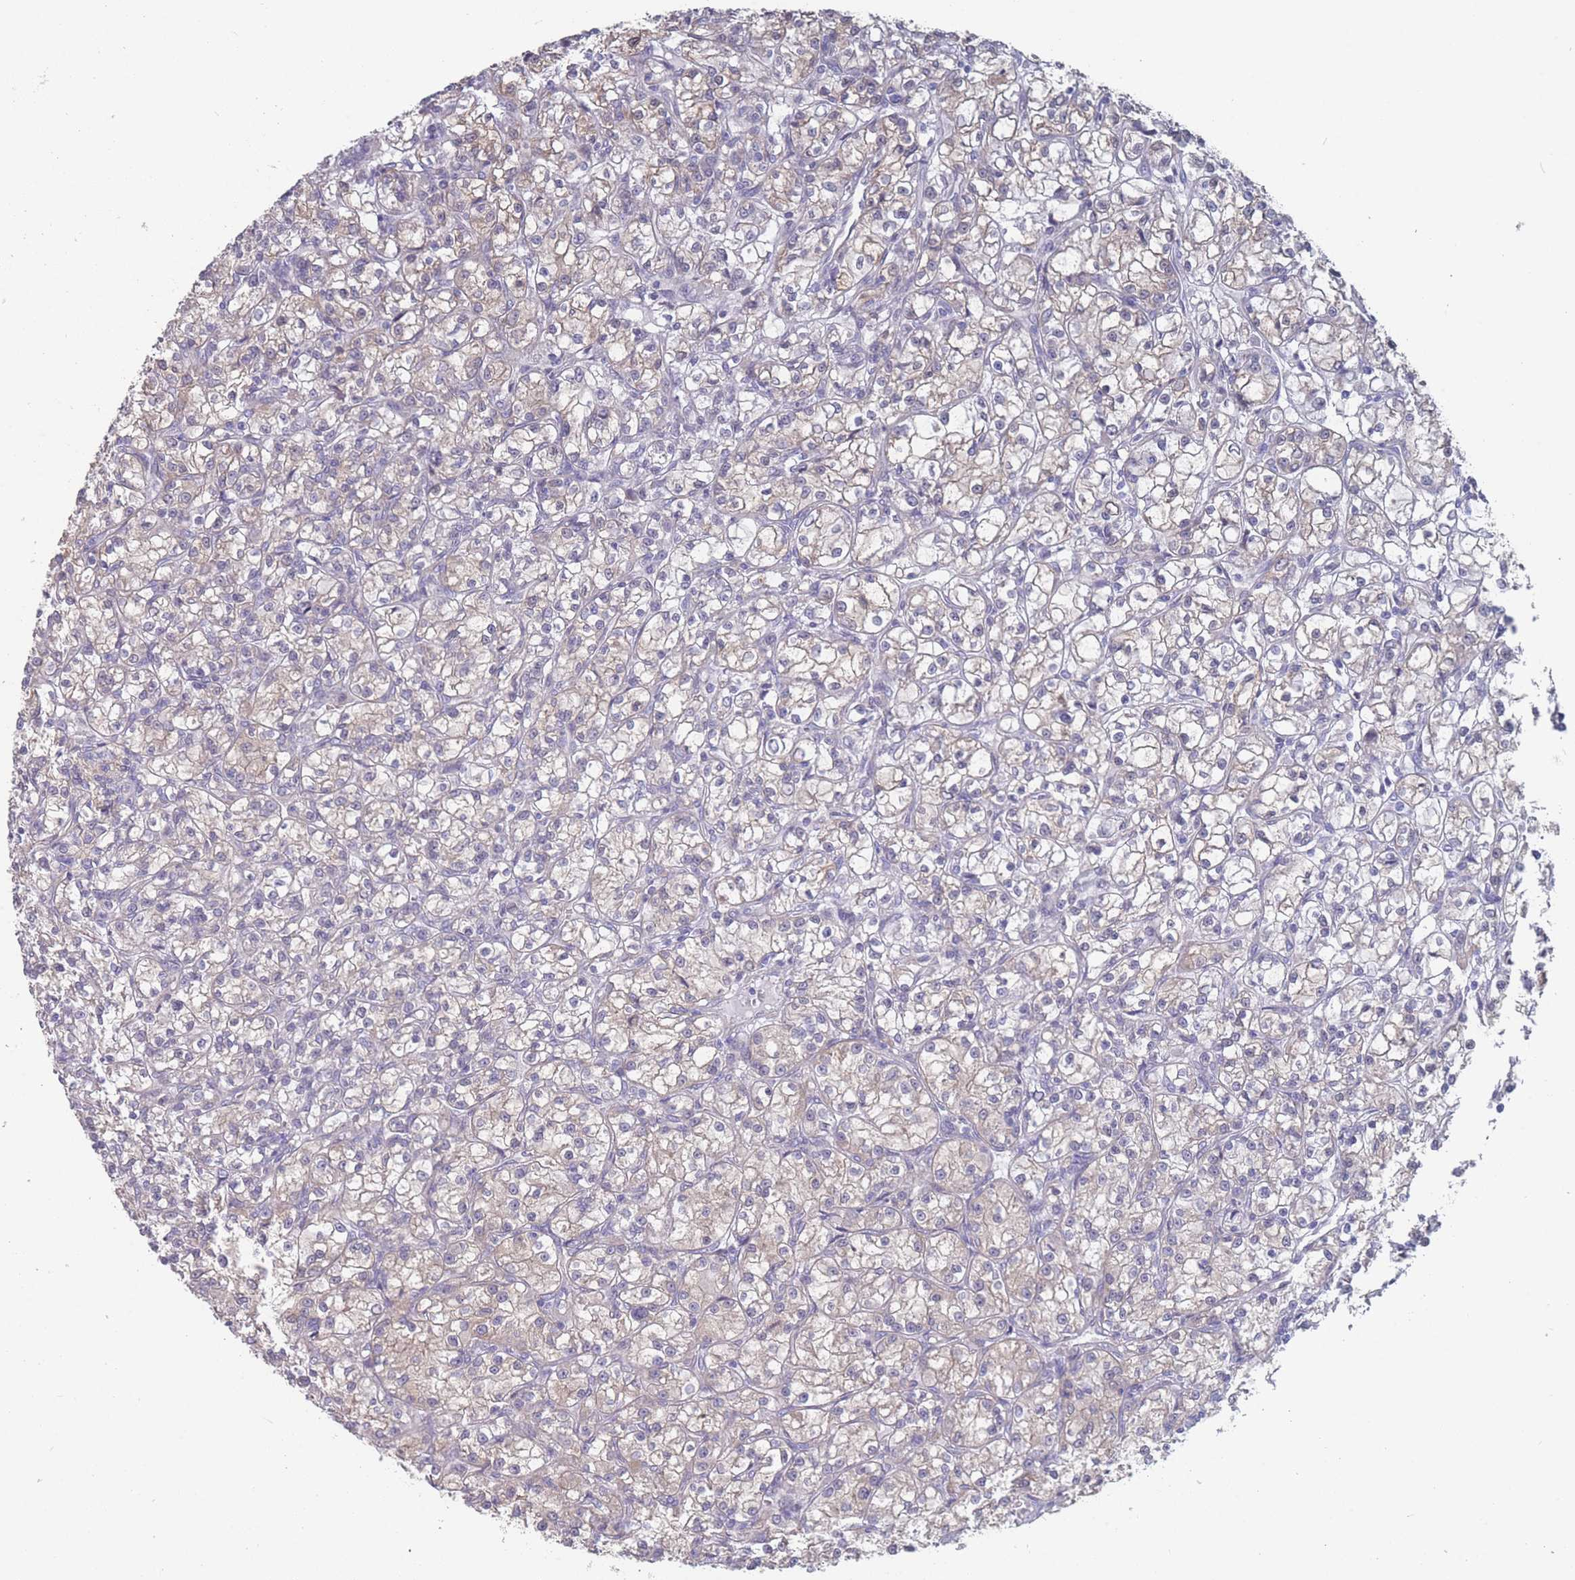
{"staining": {"intensity": "weak", "quantity": "<25%", "location": "cytoplasmic/membranous"}, "tissue": "renal cancer", "cell_type": "Tumor cells", "image_type": "cancer", "snomed": [{"axis": "morphology", "description": "Adenocarcinoma, NOS"}, {"axis": "topography", "description": "Kidney"}], "caption": "Human renal cancer stained for a protein using immunohistochemistry shows no positivity in tumor cells.", "gene": "SLC1A6", "patient": {"sex": "female", "age": 59}}